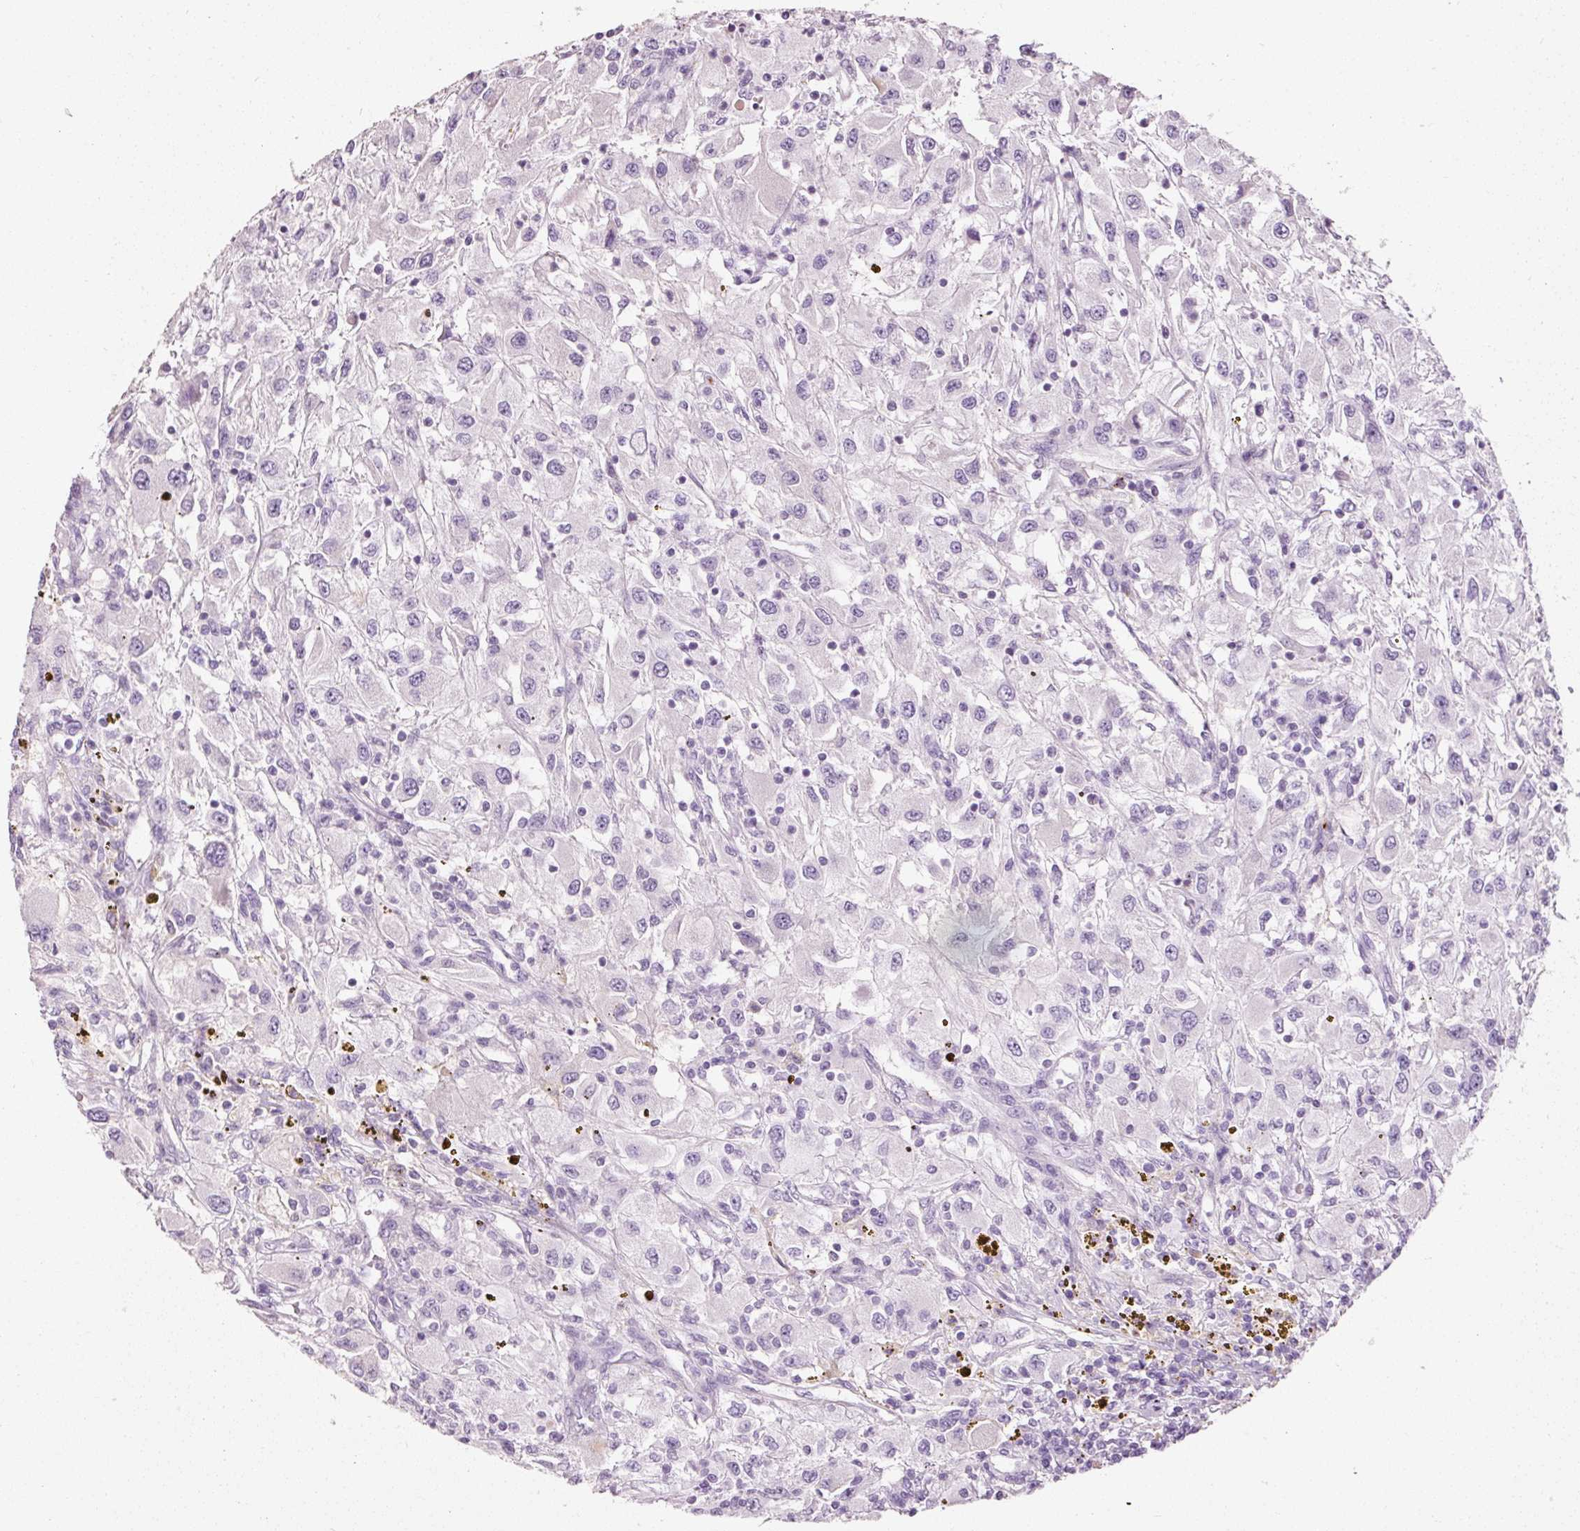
{"staining": {"intensity": "negative", "quantity": "none", "location": "none"}, "tissue": "renal cancer", "cell_type": "Tumor cells", "image_type": "cancer", "snomed": [{"axis": "morphology", "description": "Adenocarcinoma, NOS"}, {"axis": "topography", "description": "Kidney"}], "caption": "Tumor cells show no significant positivity in renal adenocarcinoma.", "gene": "MUC5AC", "patient": {"sex": "female", "age": 67}}